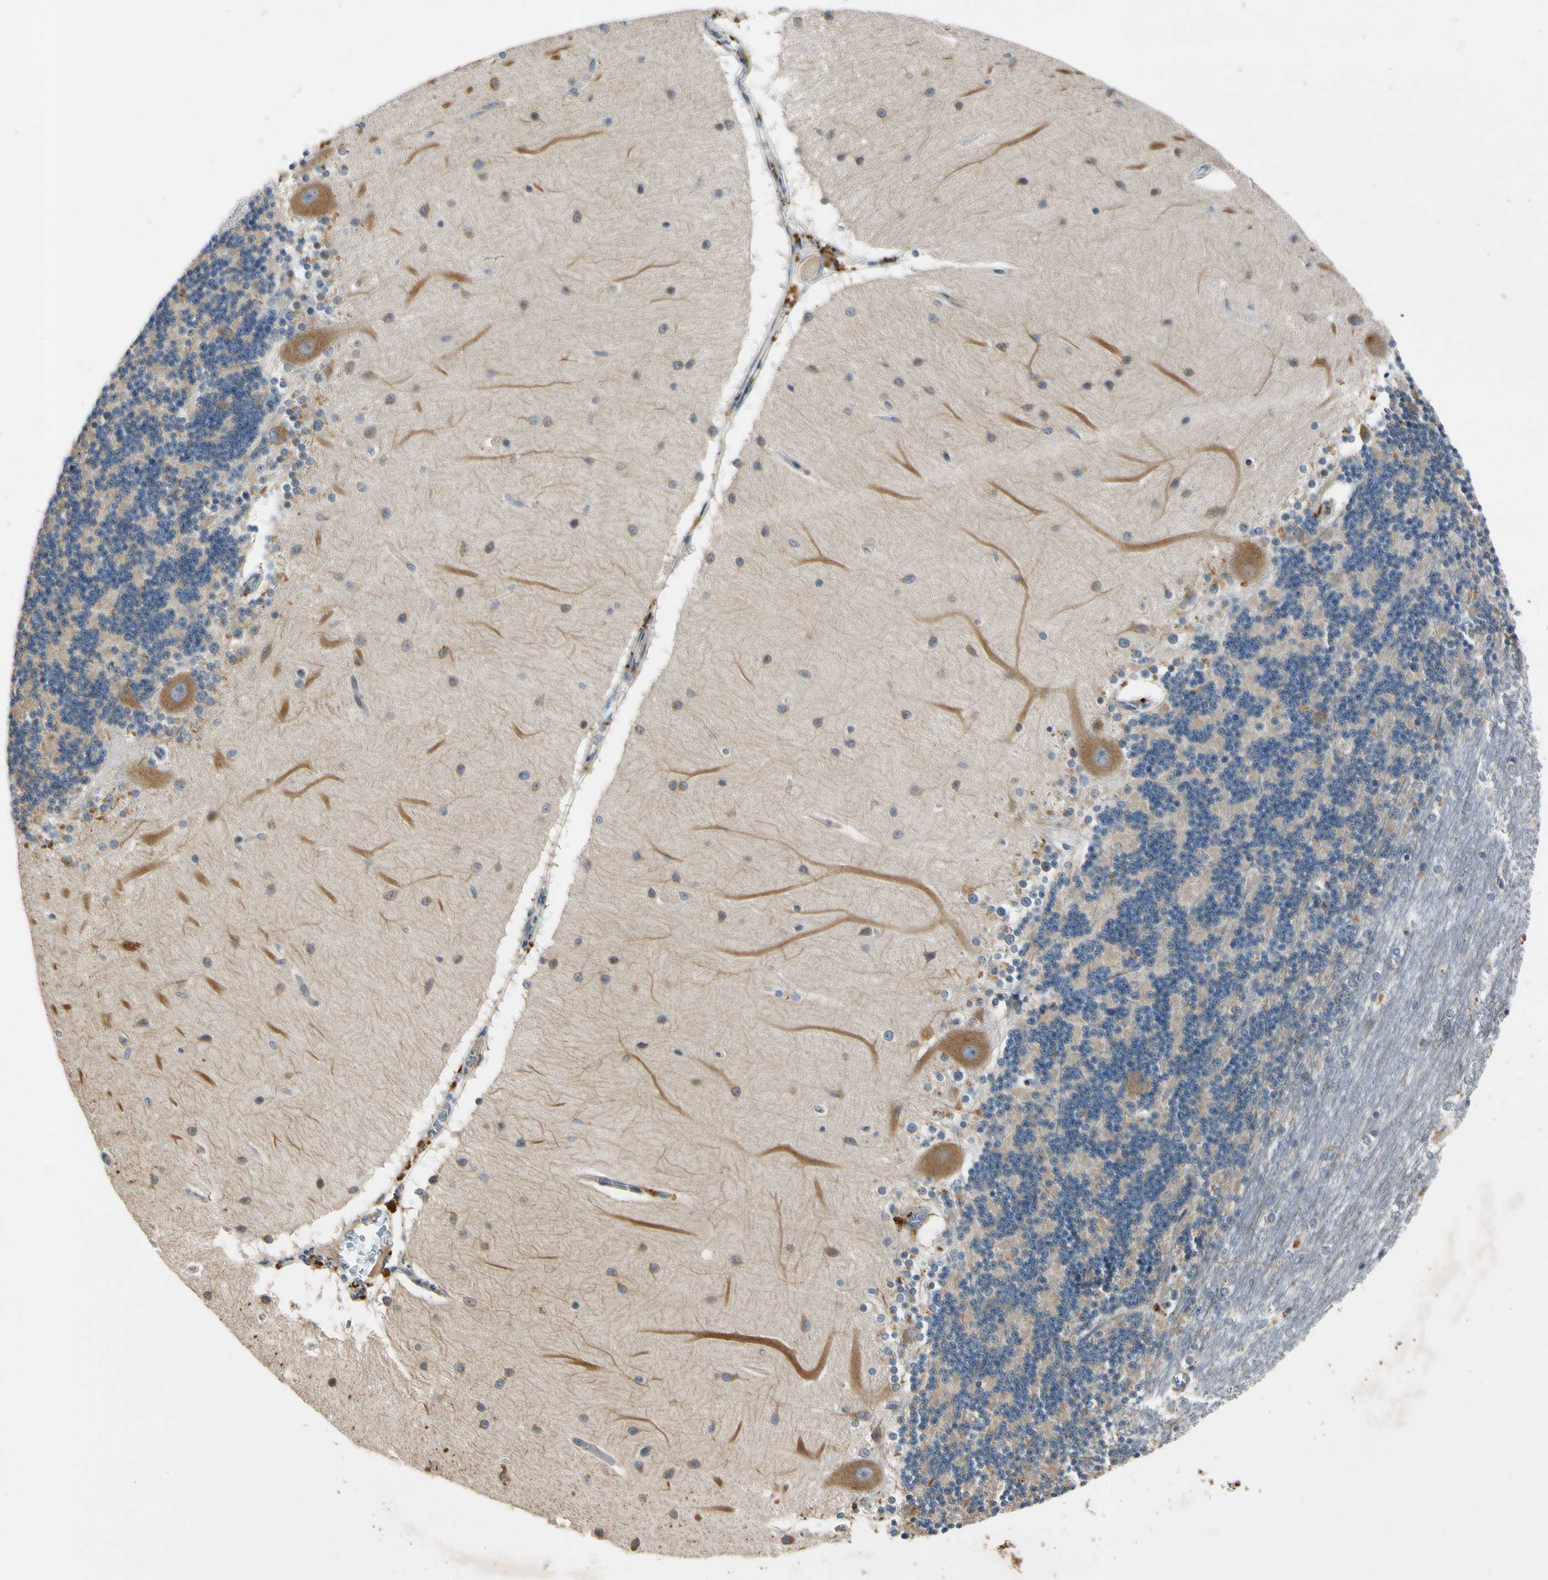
{"staining": {"intensity": "negative", "quantity": "none", "location": "none"}, "tissue": "cerebellum", "cell_type": "Cells in granular layer", "image_type": "normal", "snomed": [{"axis": "morphology", "description": "Normal tissue, NOS"}, {"axis": "topography", "description": "Cerebellum"}], "caption": "The image reveals no significant staining in cells in granular layer of cerebellum.", "gene": "RPS6KB2", "patient": {"sex": "female", "age": 54}}